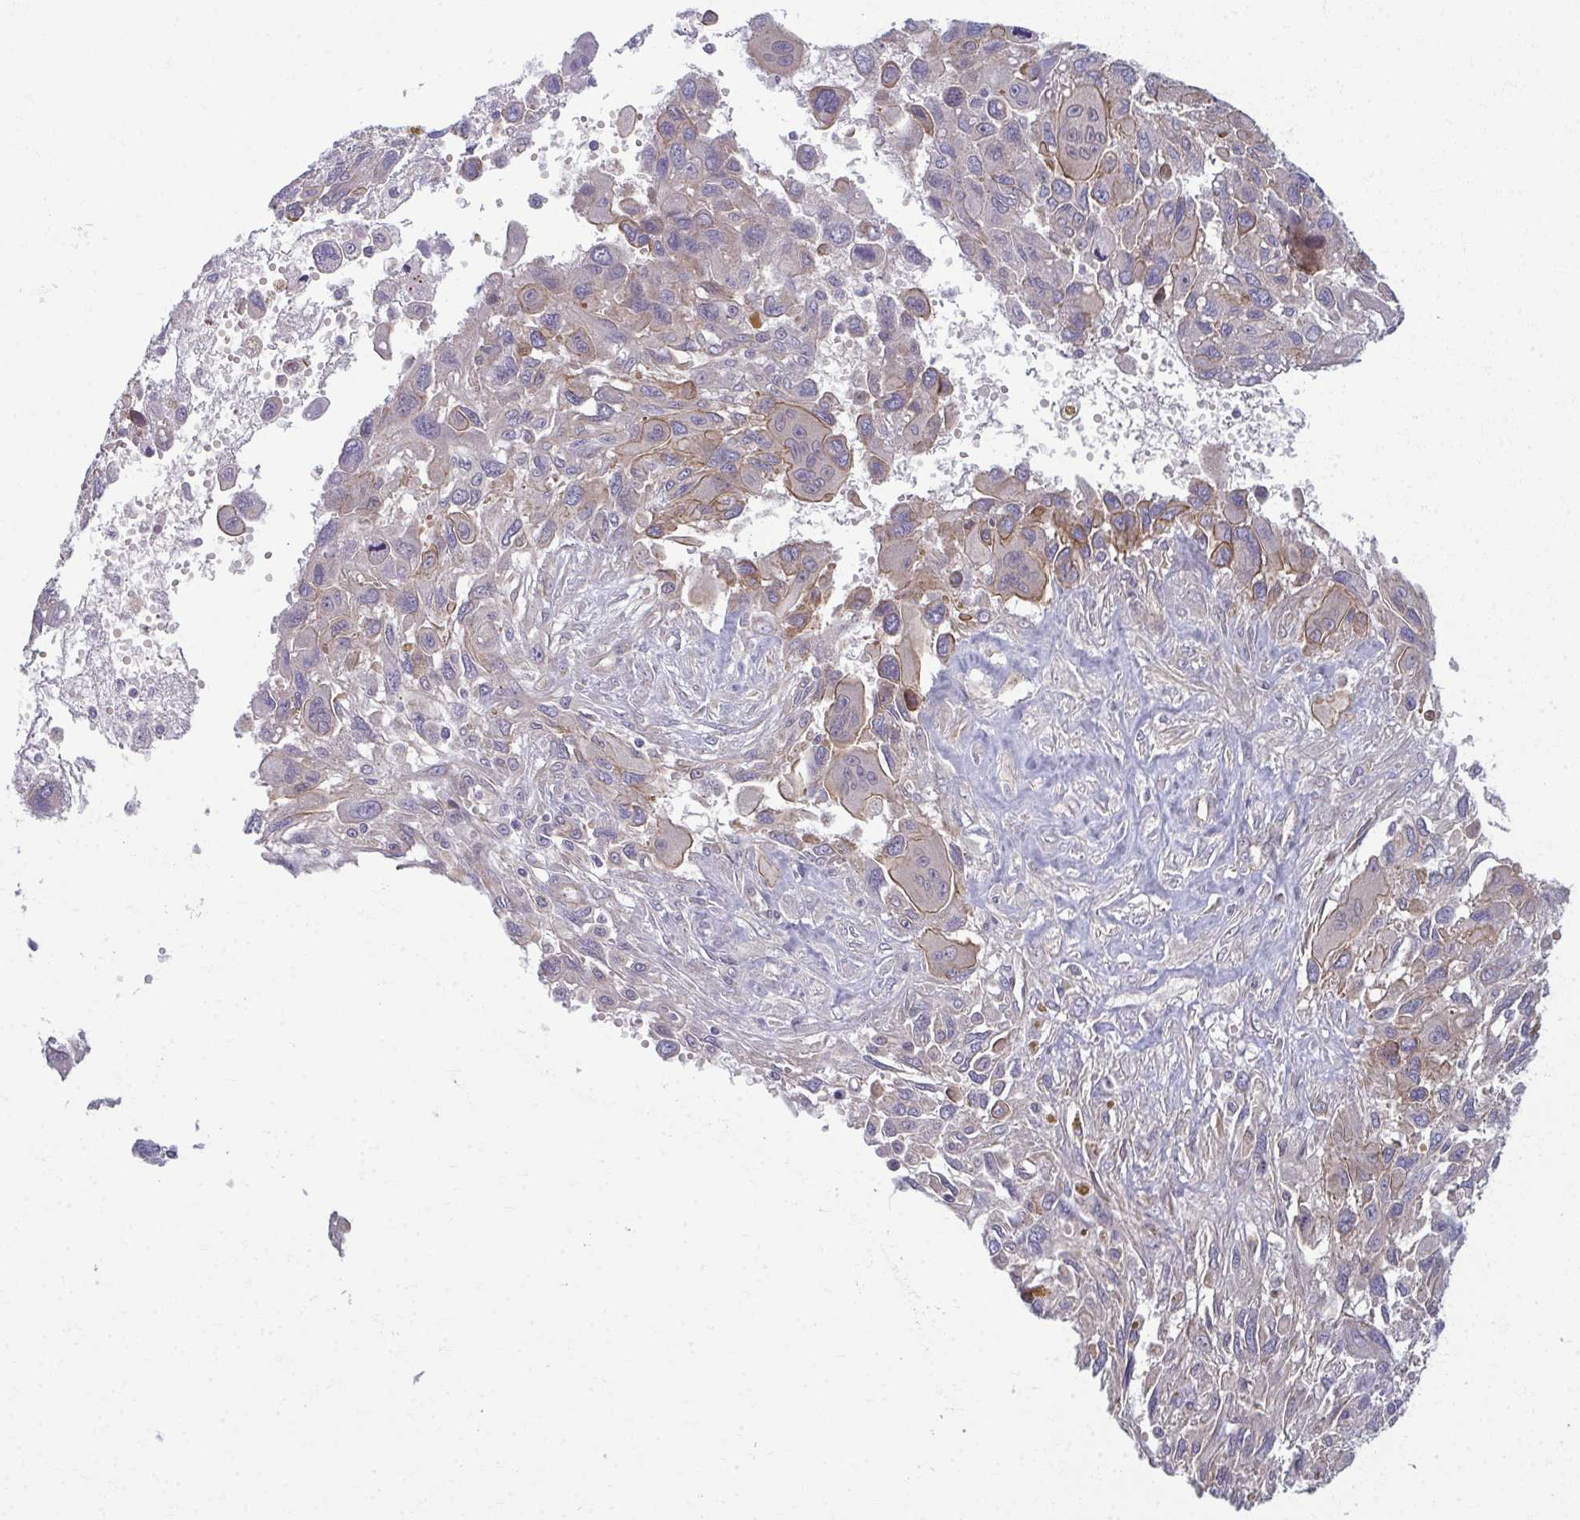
{"staining": {"intensity": "moderate", "quantity": "<25%", "location": "cytoplasmic/membranous"}, "tissue": "pancreatic cancer", "cell_type": "Tumor cells", "image_type": "cancer", "snomed": [{"axis": "morphology", "description": "Adenocarcinoma, NOS"}, {"axis": "topography", "description": "Pancreas"}], "caption": "Immunohistochemistry of human pancreatic cancer (adenocarcinoma) demonstrates low levels of moderate cytoplasmic/membranous positivity in approximately <25% of tumor cells. (Brightfield microscopy of DAB IHC at high magnification).", "gene": "EID2B", "patient": {"sex": "female", "age": 47}}